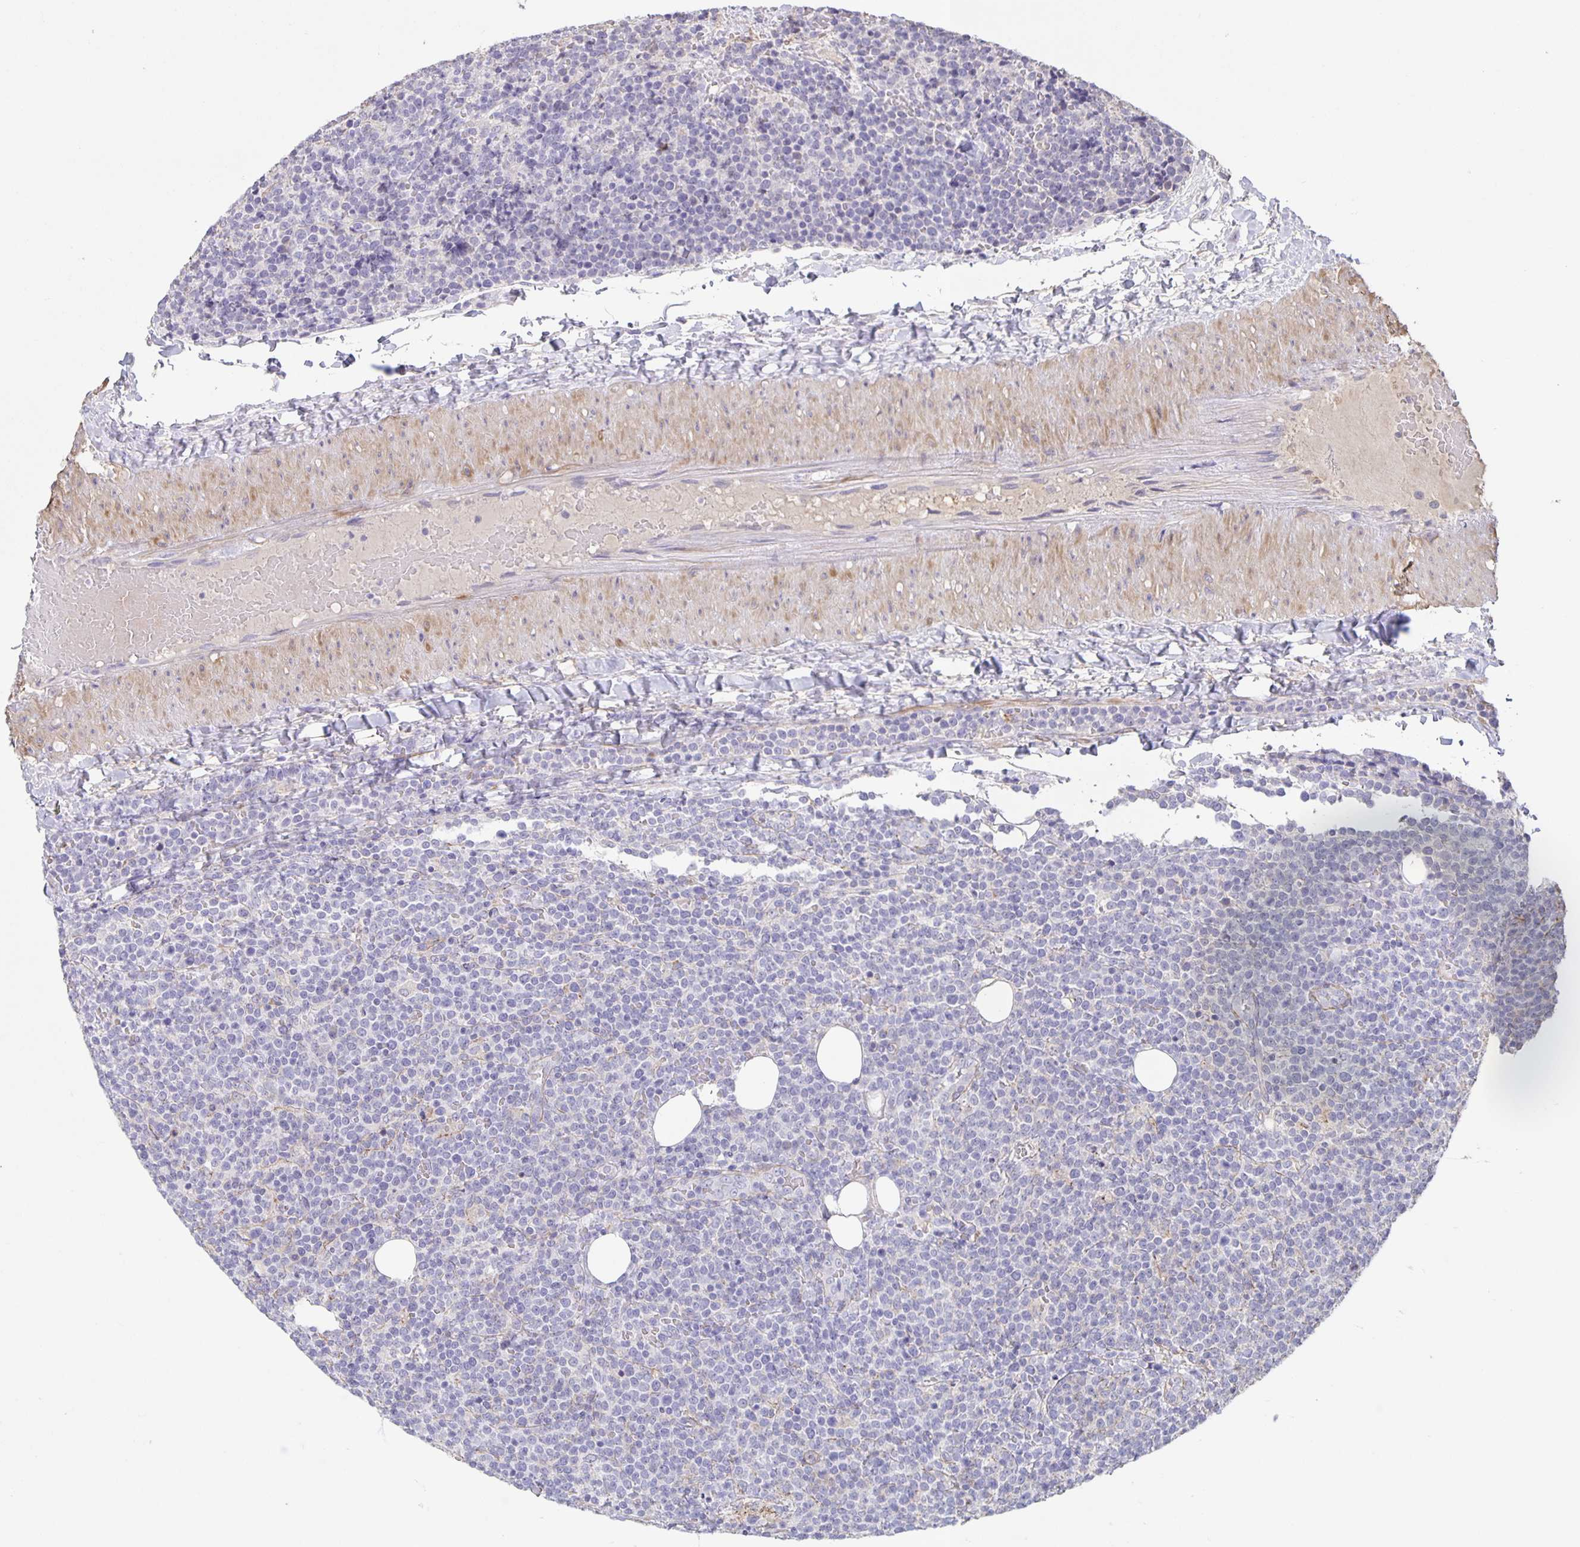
{"staining": {"intensity": "negative", "quantity": "none", "location": "none"}, "tissue": "lymphoma", "cell_type": "Tumor cells", "image_type": "cancer", "snomed": [{"axis": "morphology", "description": "Malignant lymphoma, non-Hodgkin's type, High grade"}, {"axis": "topography", "description": "Lymph node"}], "caption": "Tumor cells are negative for protein expression in human lymphoma.", "gene": "SRCIN1", "patient": {"sex": "male", "age": 61}}